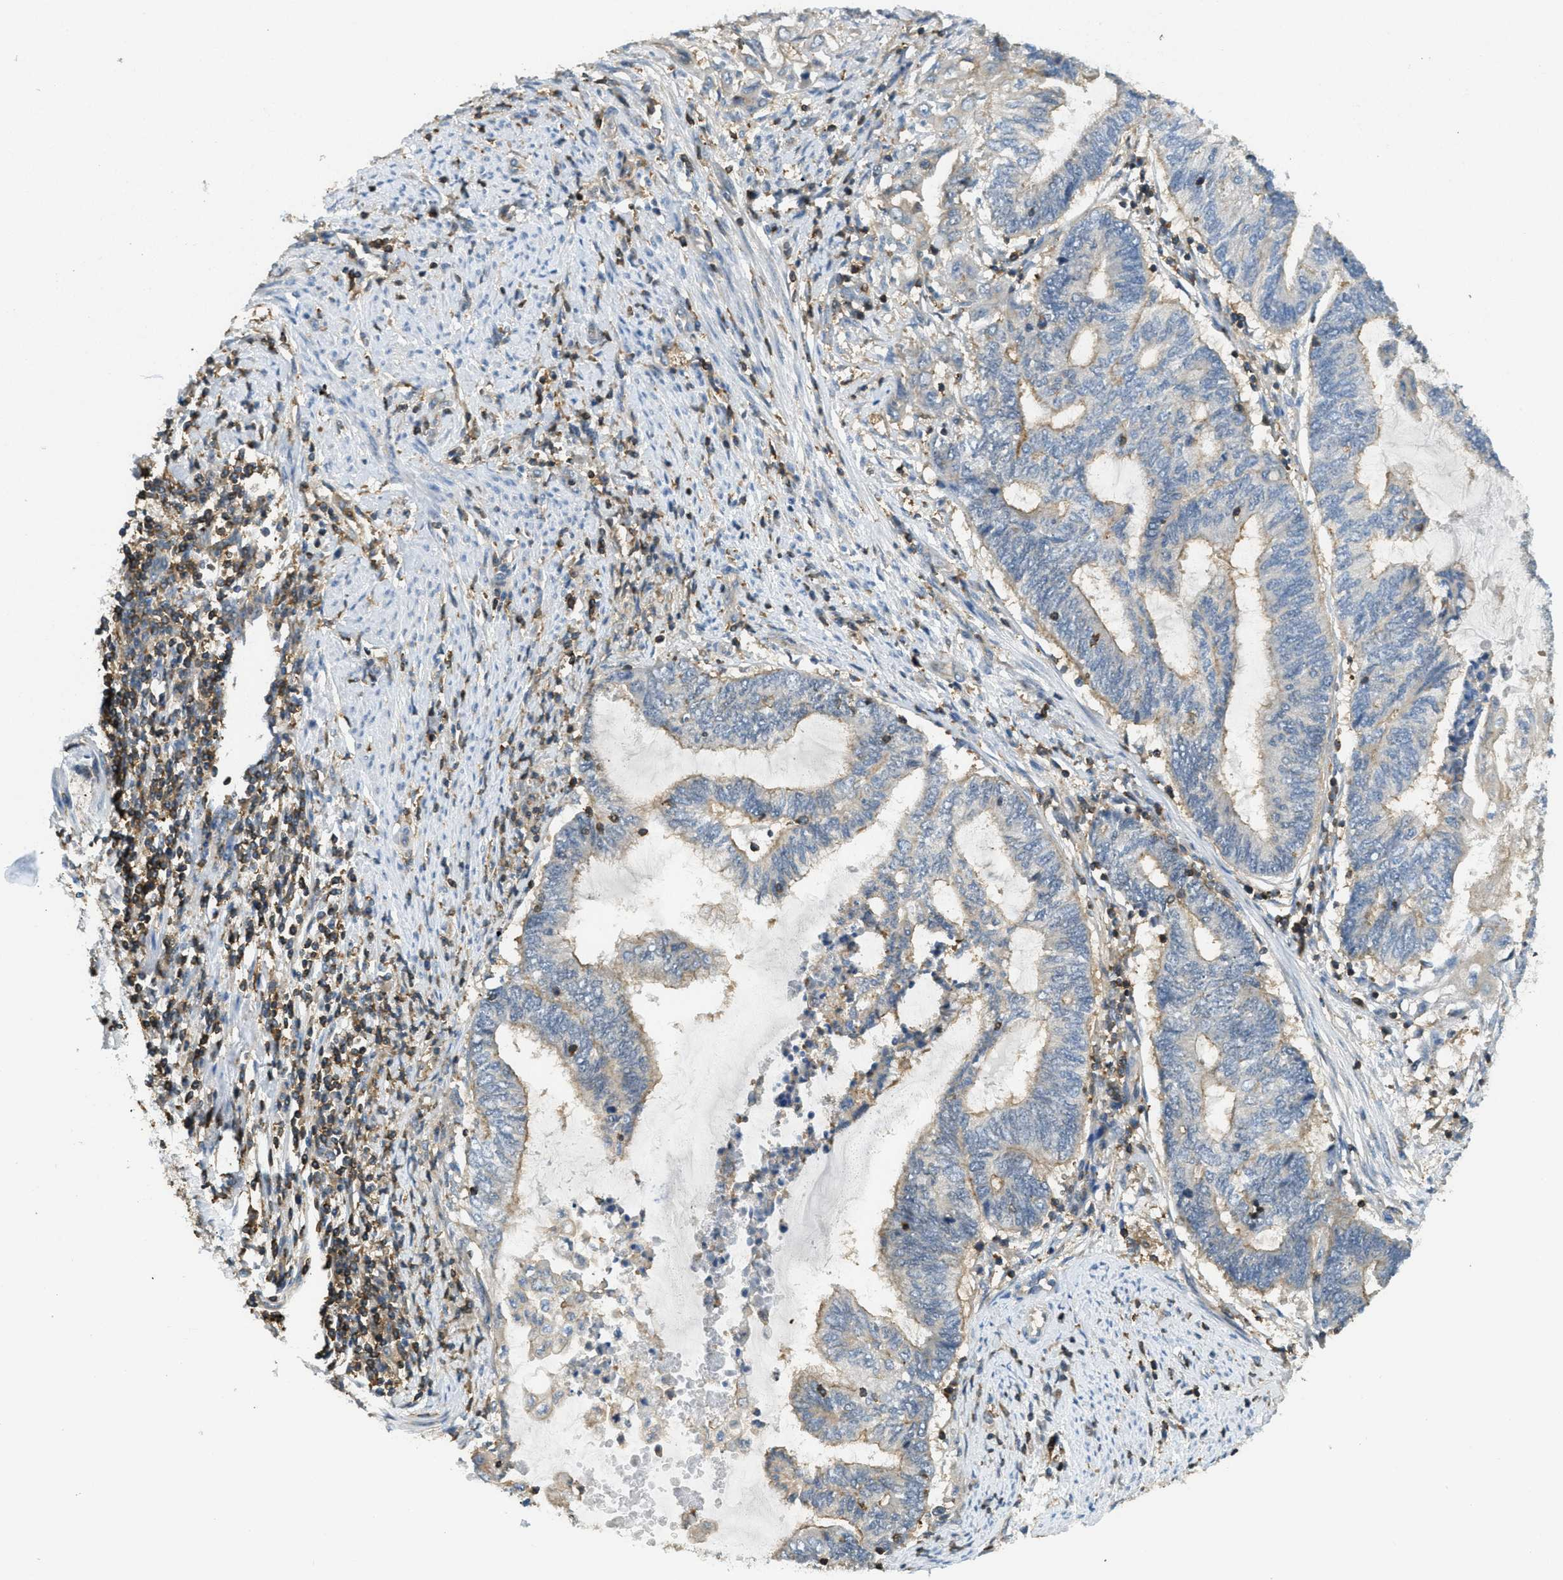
{"staining": {"intensity": "weak", "quantity": "25%-75%", "location": "cytoplasmic/membranous"}, "tissue": "endometrial cancer", "cell_type": "Tumor cells", "image_type": "cancer", "snomed": [{"axis": "morphology", "description": "Adenocarcinoma, NOS"}, {"axis": "topography", "description": "Uterus"}, {"axis": "topography", "description": "Endometrium"}], "caption": "There is low levels of weak cytoplasmic/membranous positivity in tumor cells of adenocarcinoma (endometrial), as demonstrated by immunohistochemical staining (brown color).", "gene": "GRIK2", "patient": {"sex": "female", "age": 70}}